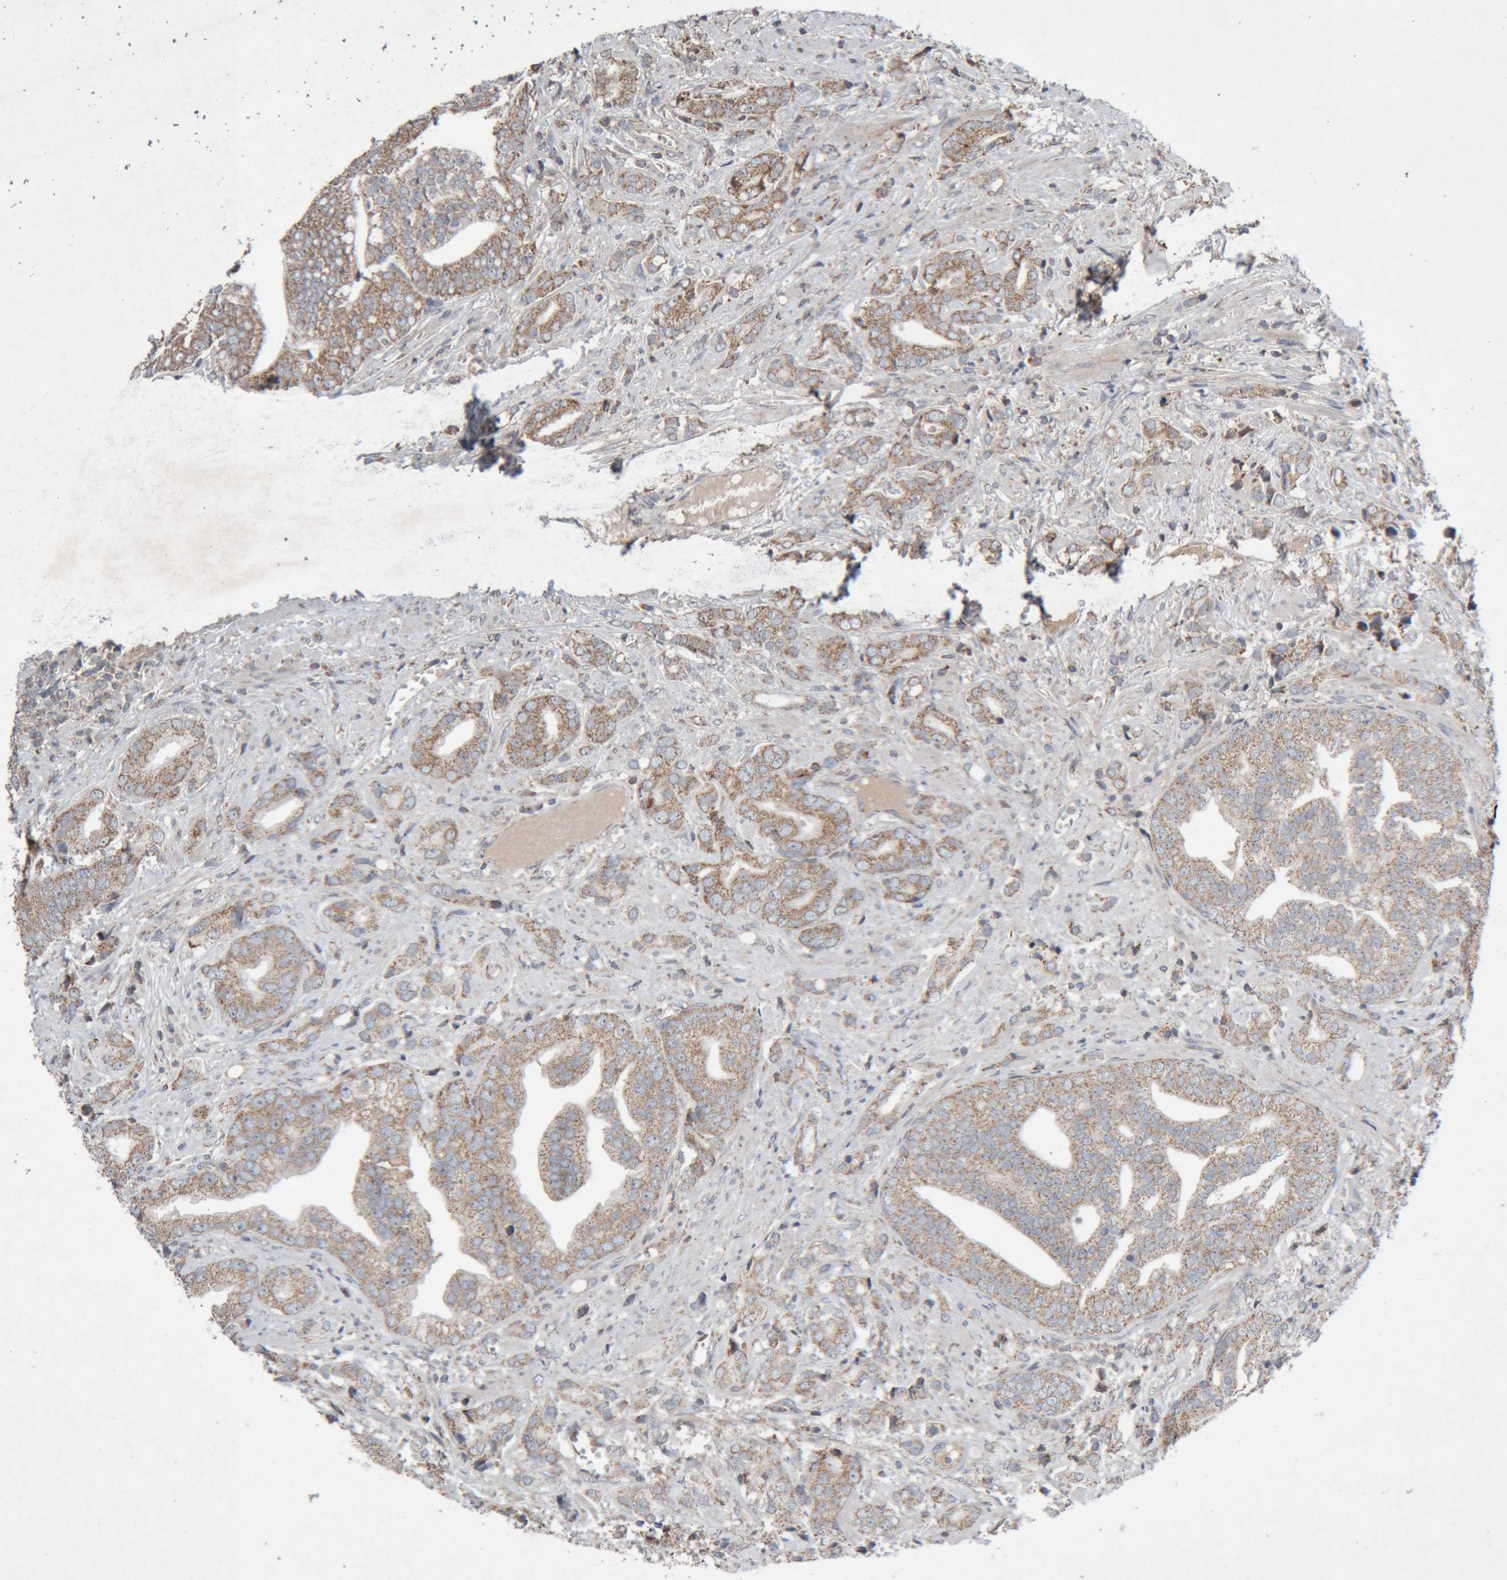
{"staining": {"intensity": "moderate", "quantity": ">75%", "location": "cytoplasmic/membranous"}, "tissue": "prostate cancer", "cell_type": "Tumor cells", "image_type": "cancer", "snomed": [{"axis": "morphology", "description": "Adenocarcinoma, High grade"}, {"axis": "topography", "description": "Prostate"}], "caption": "High-magnification brightfield microscopy of prostate cancer stained with DAB (brown) and counterstained with hematoxylin (blue). tumor cells exhibit moderate cytoplasmic/membranous positivity is appreciated in approximately>75% of cells.", "gene": "KIF21B", "patient": {"sex": "male", "age": 57}}